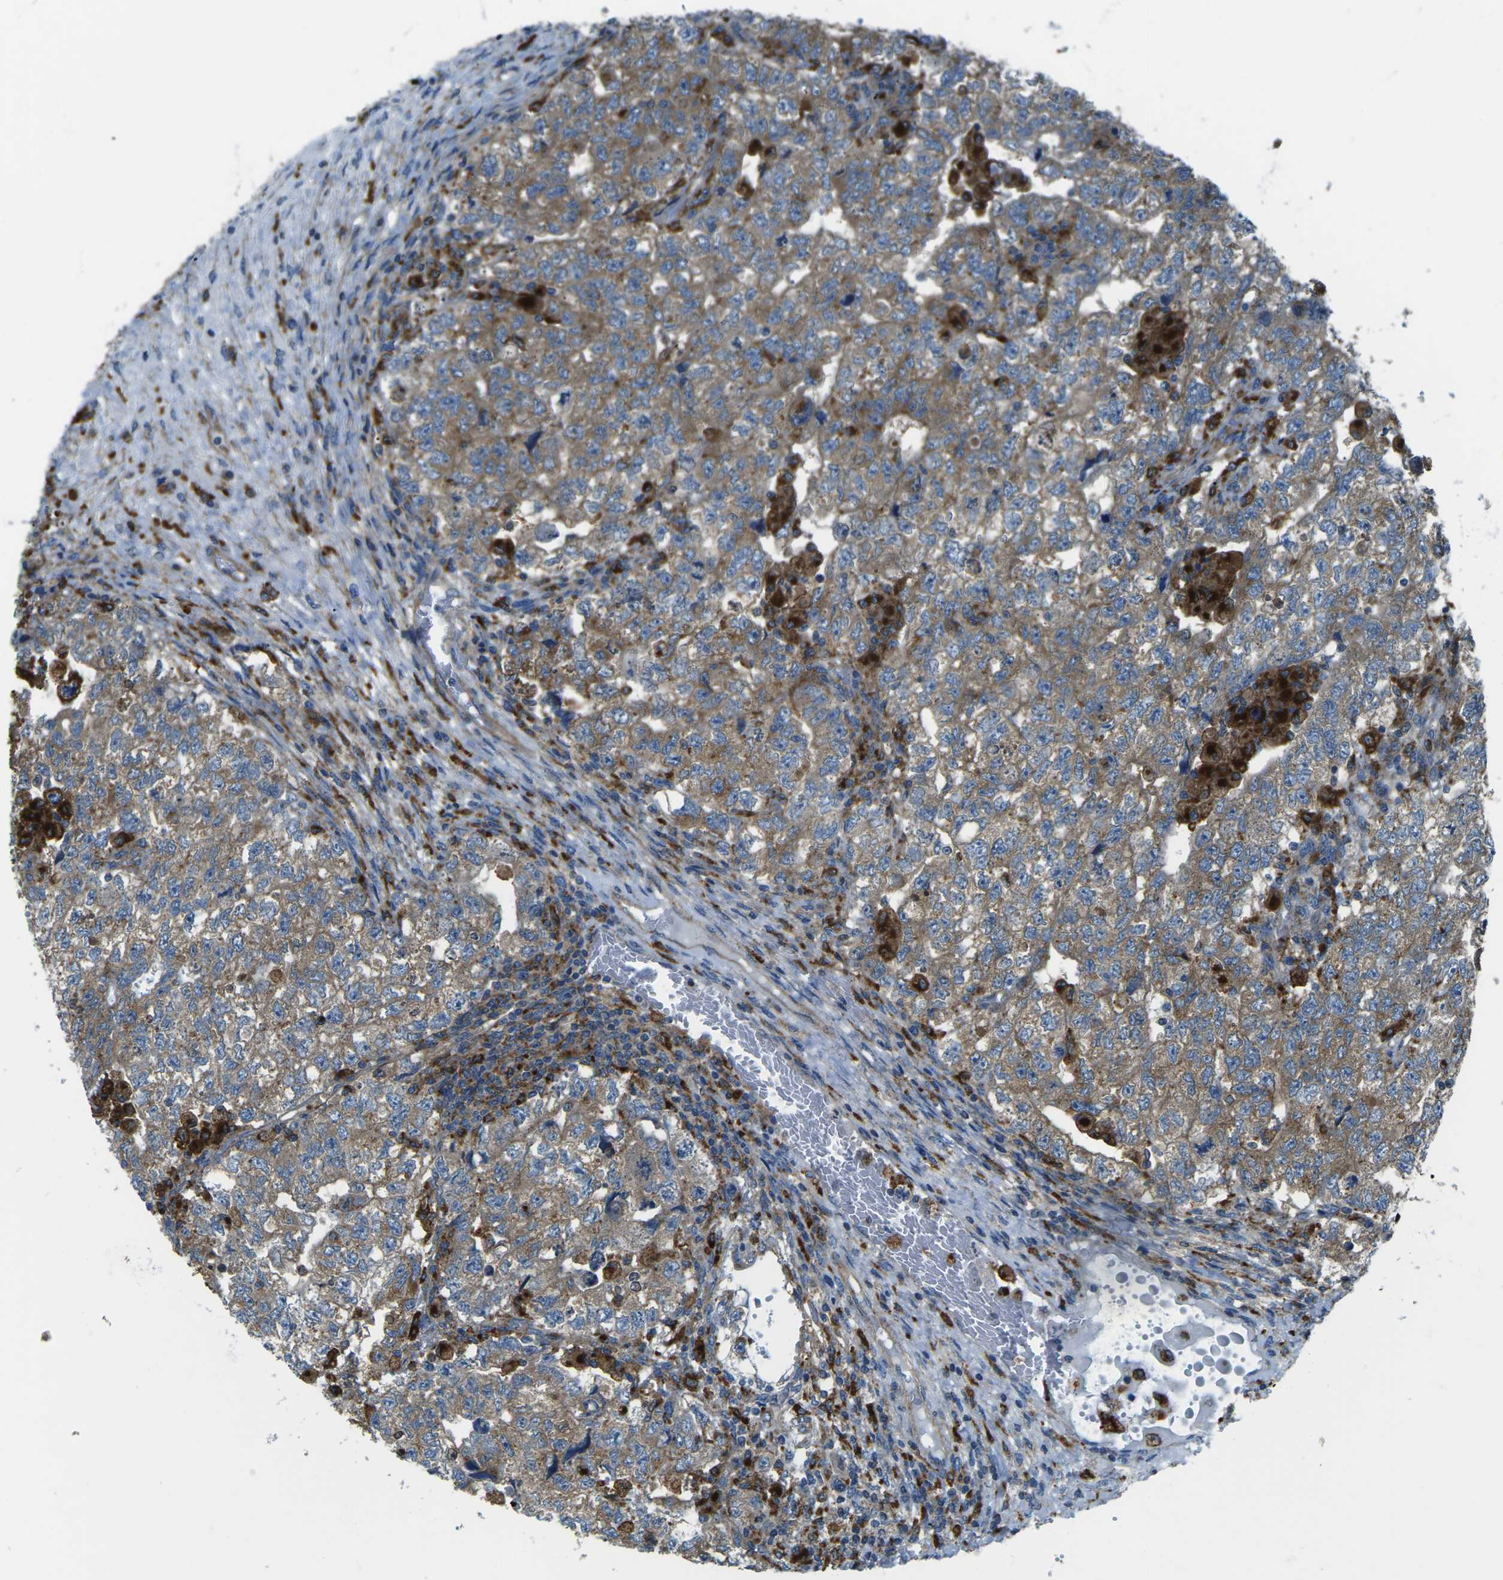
{"staining": {"intensity": "moderate", "quantity": ">75%", "location": "cytoplasmic/membranous"}, "tissue": "testis cancer", "cell_type": "Tumor cells", "image_type": "cancer", "snomed": [{"axis": "morphology", "description": "Carcinoma, Embryonal, NOS"}, {"axis": "topography", "description": "Testis"}], "caption": "This micrograph shows IHC staining of testis cancer (embryonal carcinoma), with medium moderate cytoplasmic/membranous positivity in about >75% of tumor cells.", "gene": "CDK17", "patient": {"sex": "male", "age": 36}}